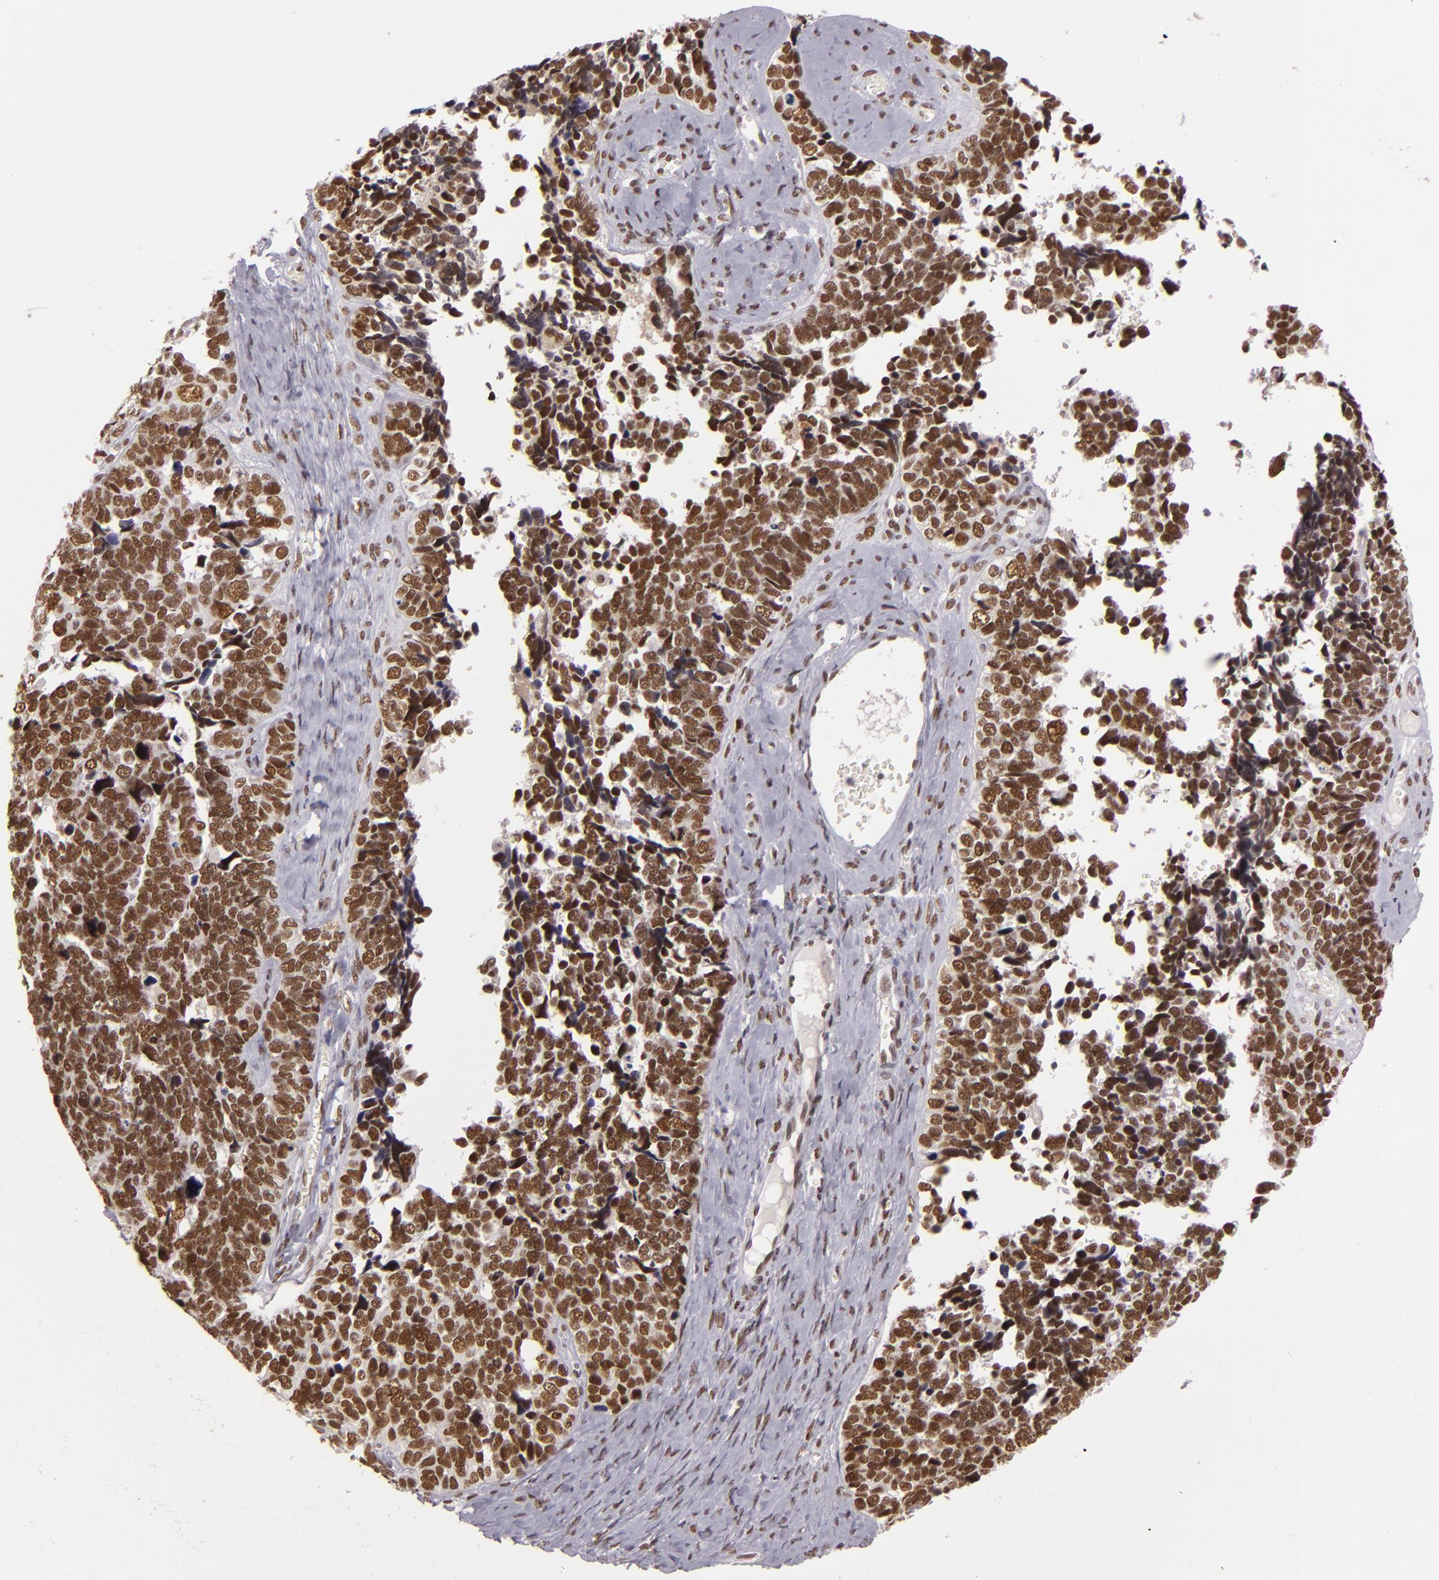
{"staining": {"intensity": "strong", "quantity": ">75%", "location": "nuclear"}, "tissue": "ovarian cancer", "cell_type": "Tumor cells", "image_type": "cancer", "snomed": [{"axis": "morphology", "description": "Cystadenocarcinoma, serous, NOS"}, {"axis": "topography", "description": "Ovary"}], "caption": "Human ovarian cancer (serous cystadenocarcinoma) stained with a protein marker reveals strong staining in tumor cells.", "gene": "BRD8", "patient": {"sex": "female", "age": 77}}